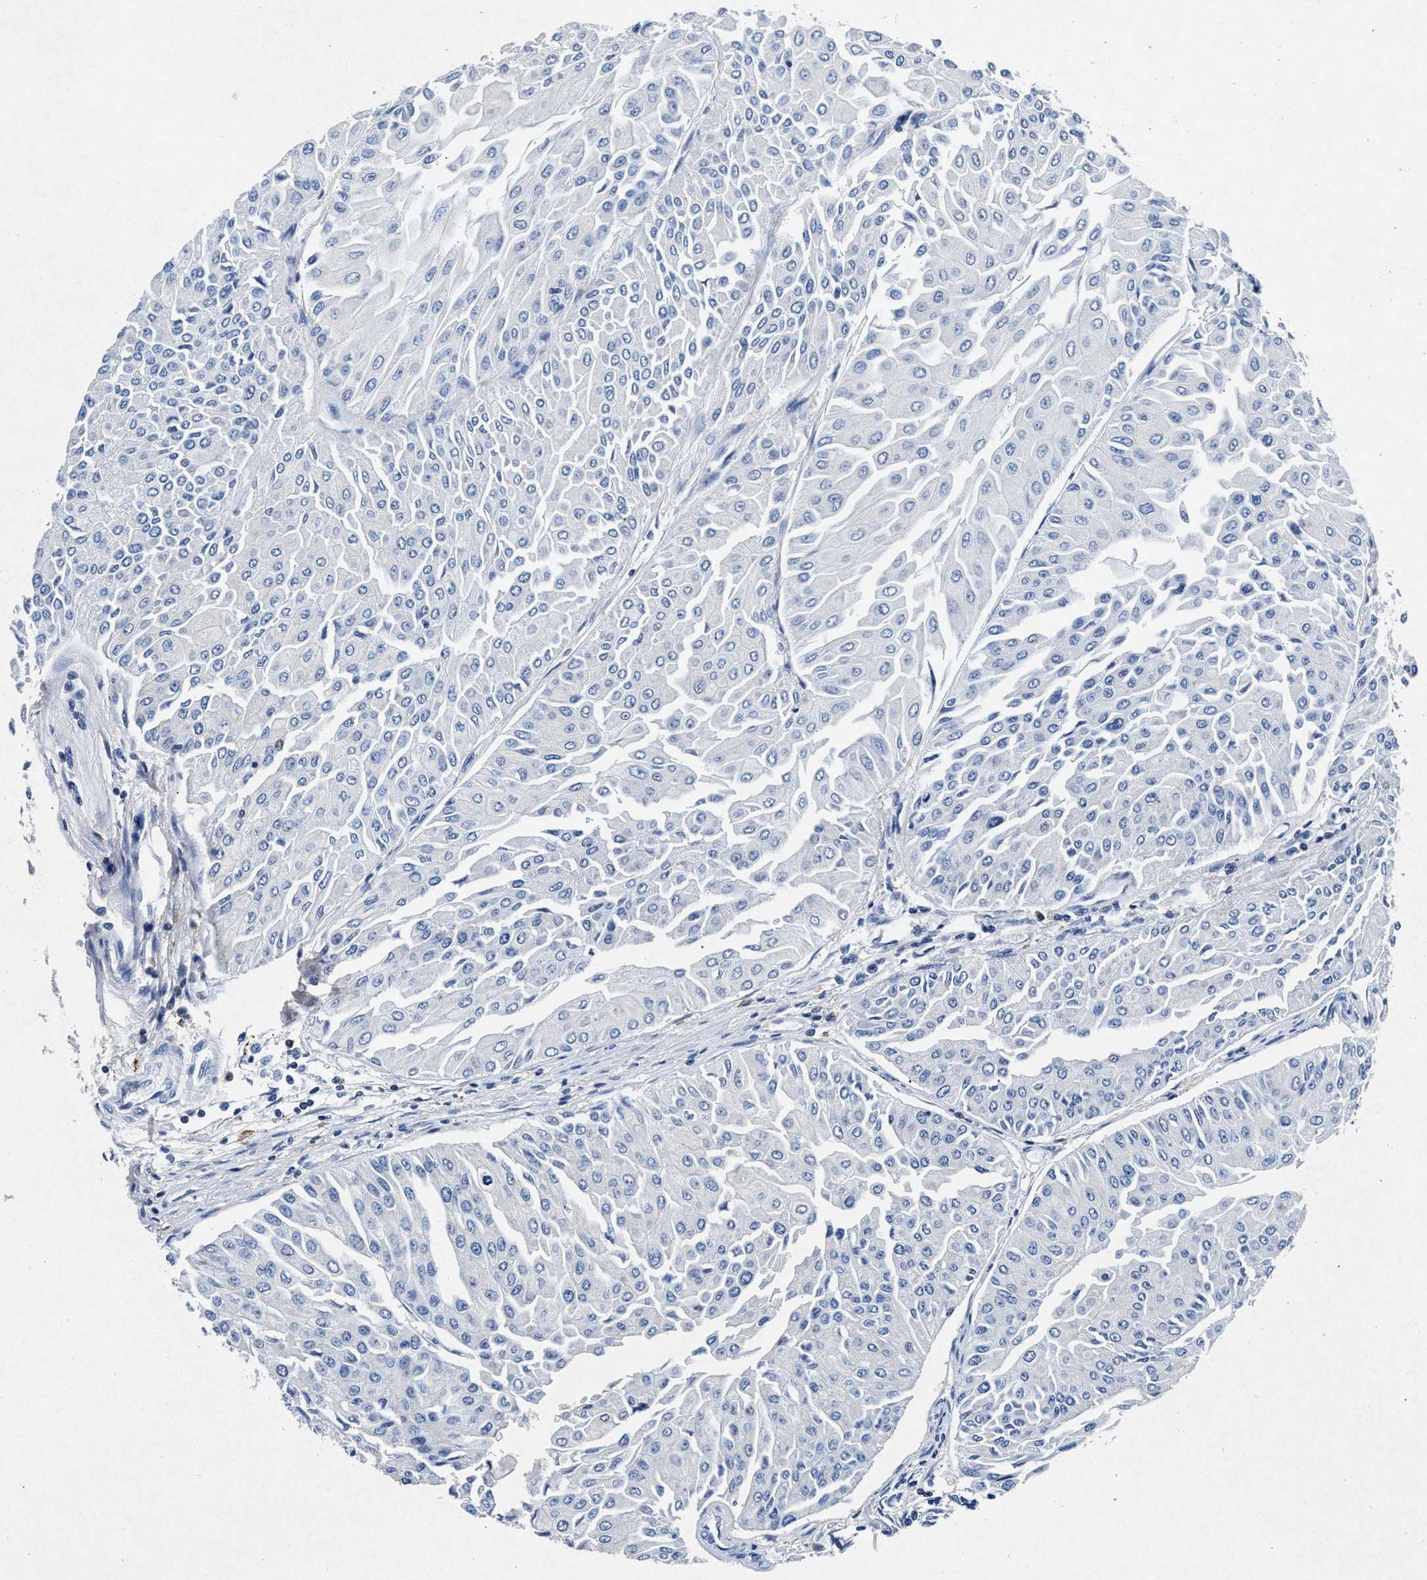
{"staining": {"intensity": "moderate", "quantity": "<25%", "location": "cytoplasmic/membranous,nuclear"}, "tissue": "urothelial cancer", "cell_type": "Tumor cells", "image_type": "cancer", "snomed": [{"axis": "morphology", "description": "Urothelial carcinoma, Low grade"}, {"axis": "topography", "description": "Urinary bladder"}], "caption": "Immunohistochemical staining of urothelial carcinoma (low-grade) displays moderate cytoplasmic/membranous and nuclear protein staining in about <25% of tumor cells. (Brightfield microscopy of DAB IHC at high magnification).", "gene": "MAP6", "patient": {"sex": "male", "age": 67}}